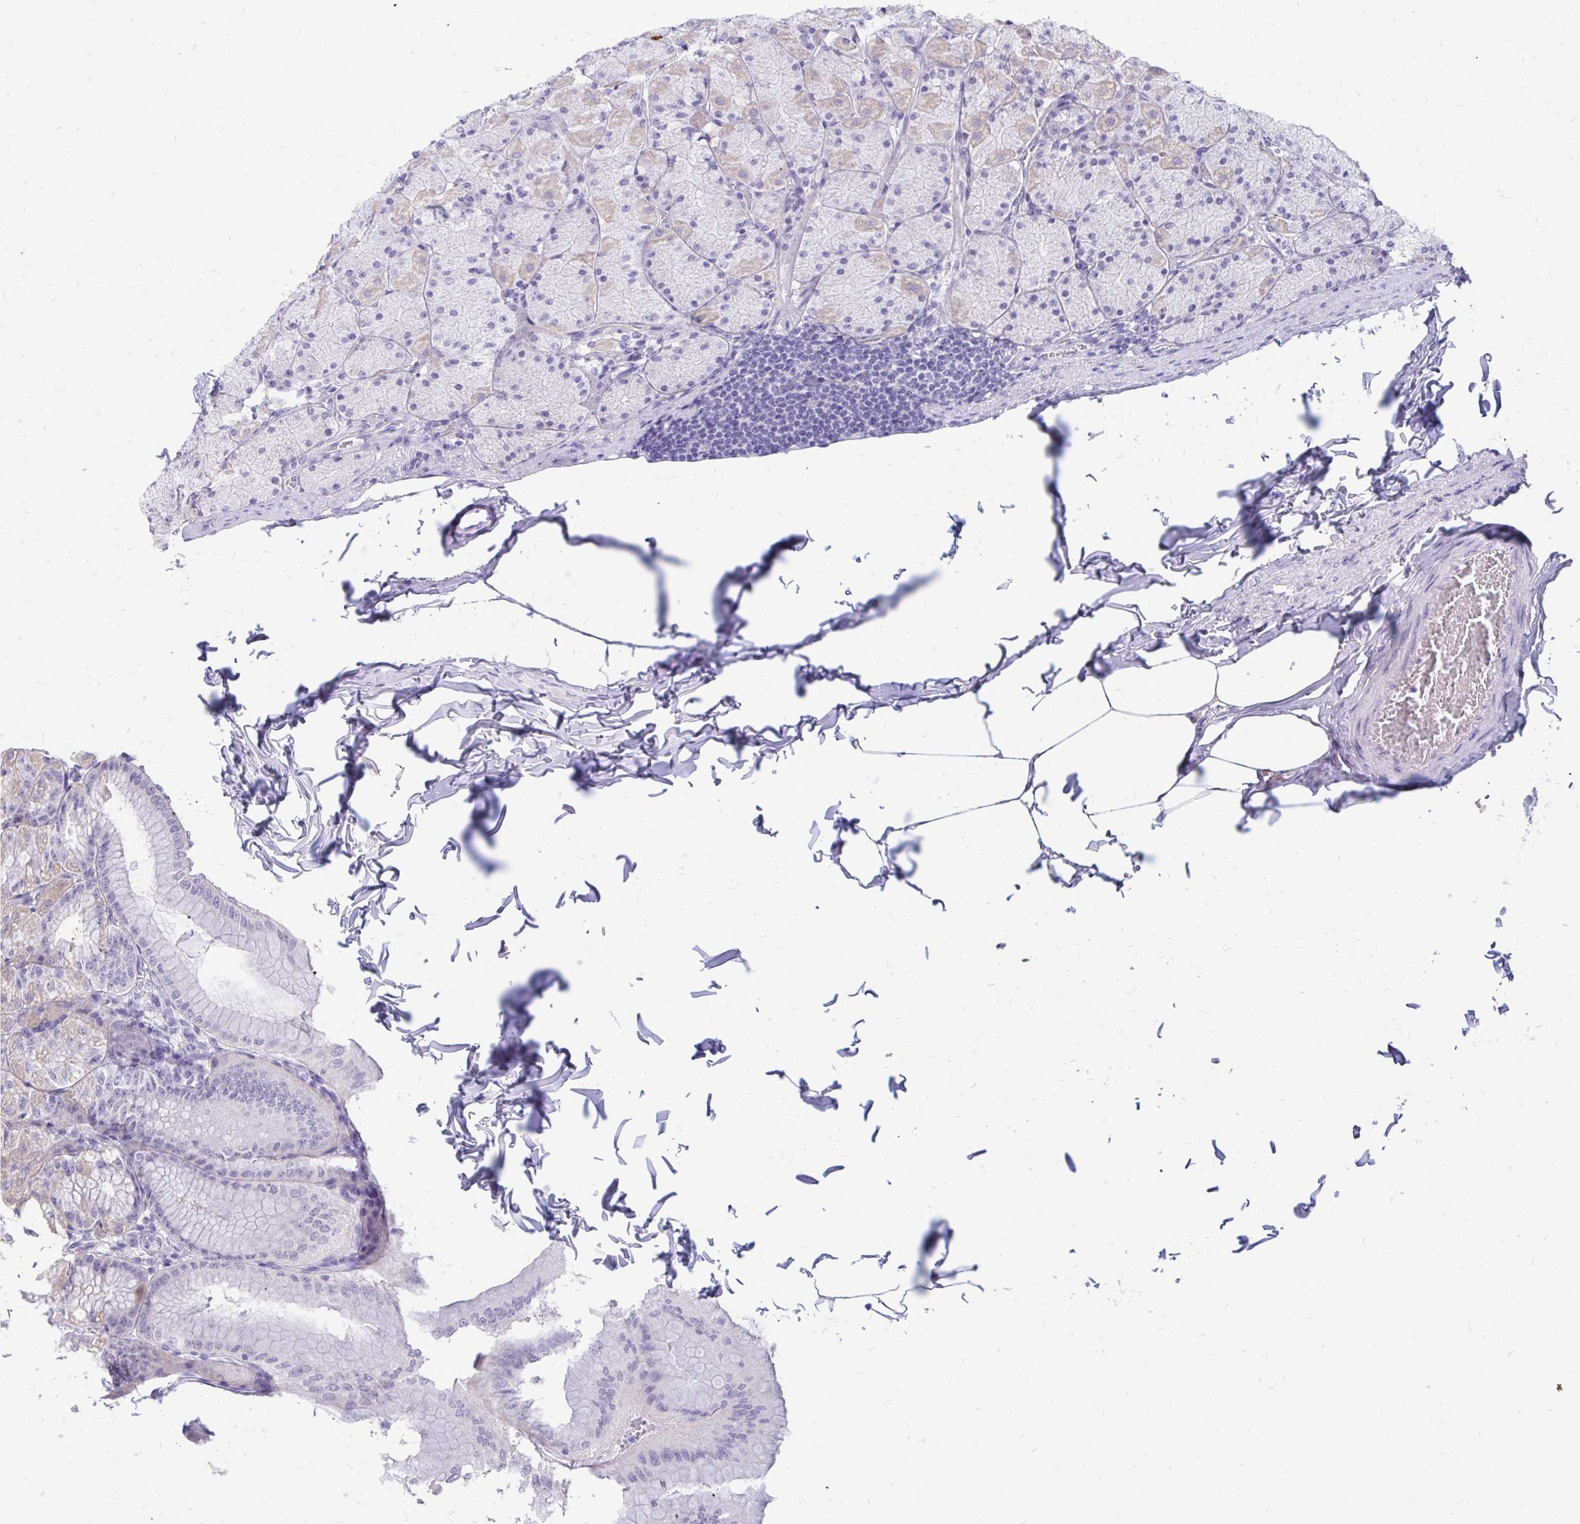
{"staining": {"intensity": "negative", "quantity": "none", "location": "none"}, "tissue": "stomach", "cell_type": "Glandular cells", "image_type": "normal", "snomed": [{"axis": "morphology", "description": "Normal tissue, NOS"}, {"axis": "topography", "description": "Stomach, upper"}], "caption": "Immunohistochemistry (IHC) of normal stomach exhibits no positivity in glandular cells. (Brightfield microscopy of DAB IHC at high magnification).", "gene": "IGSF5", "patient": {"sex": "female", "age": 56}}